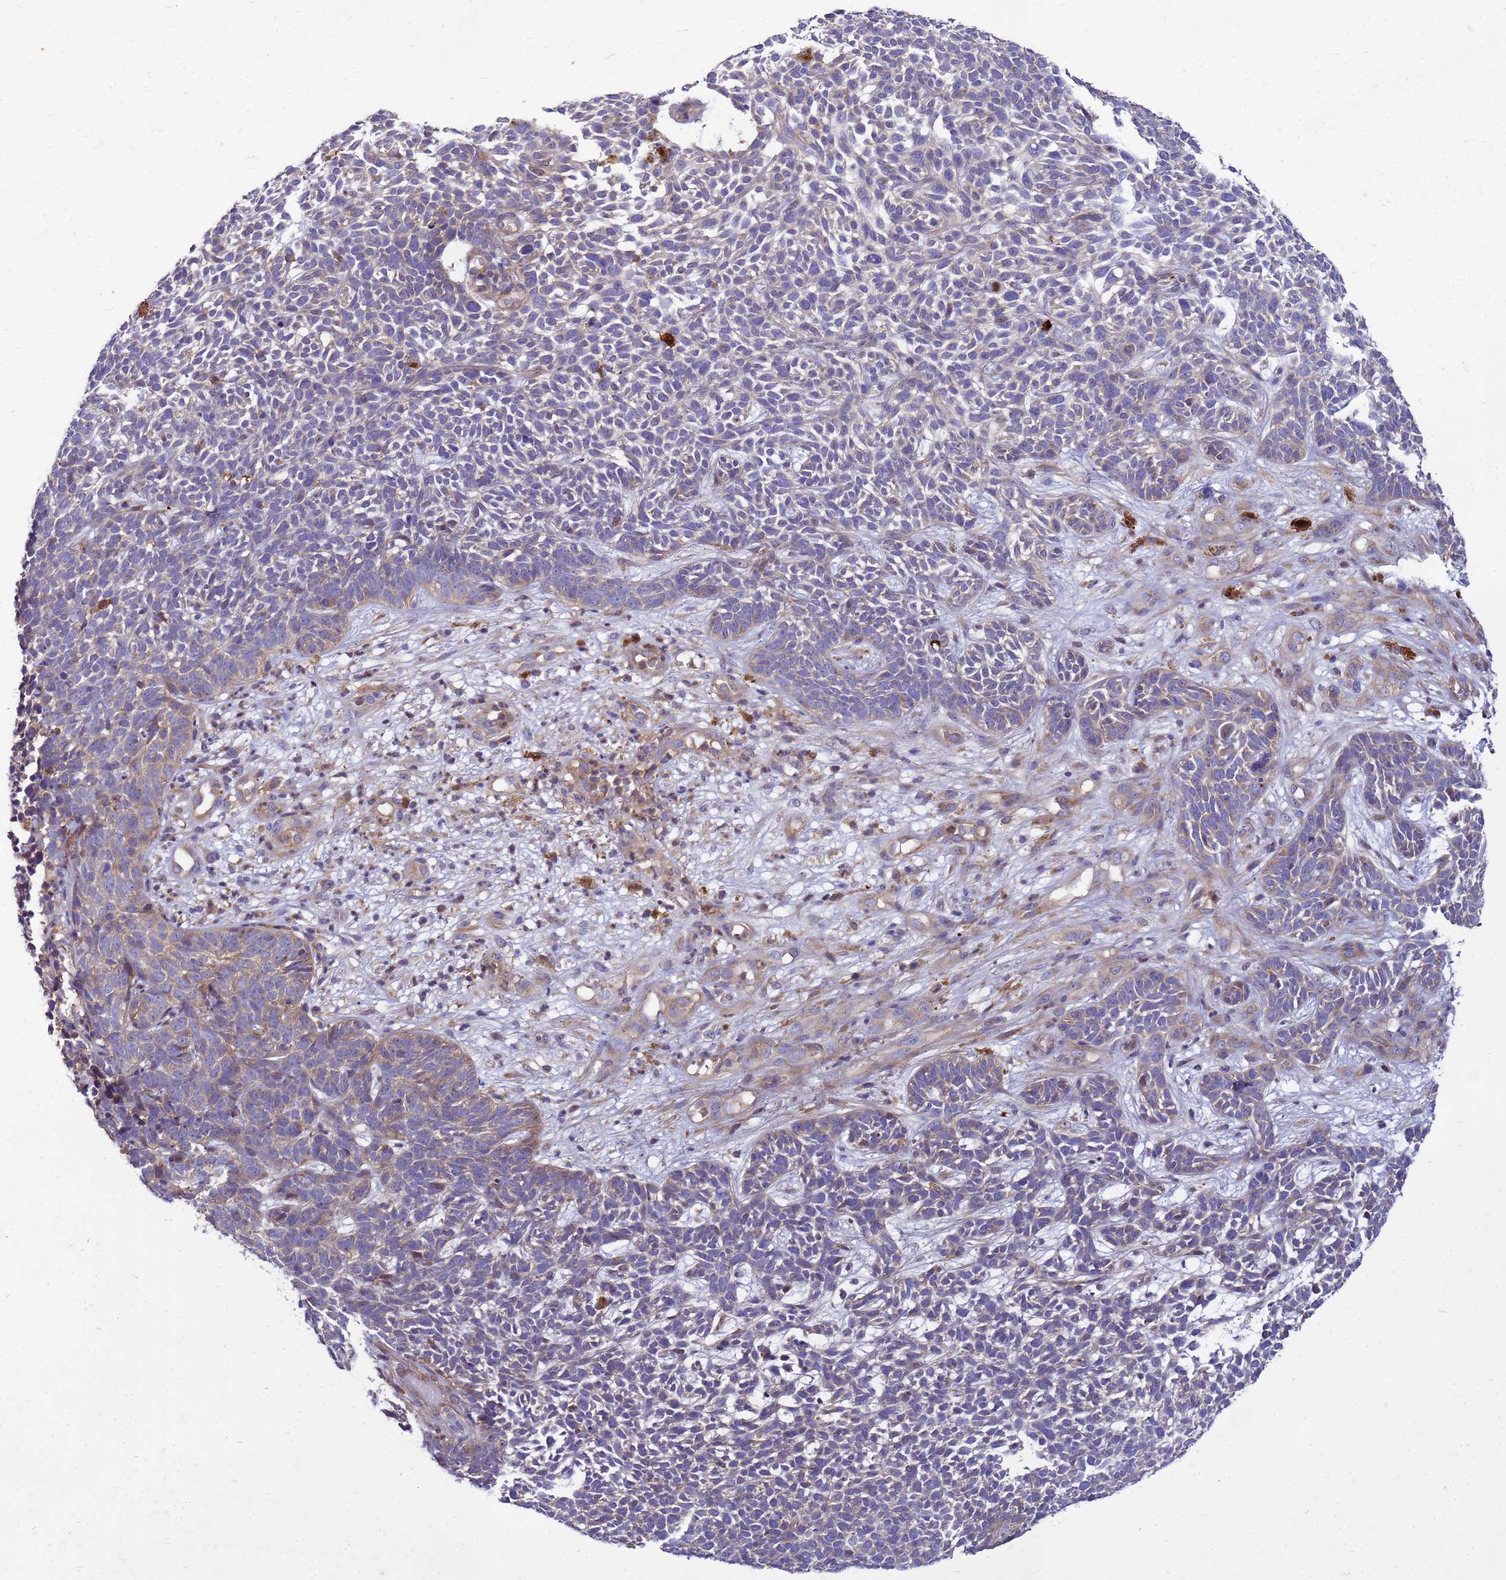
{"staining": {"intensity": "weak", "quantity": "<25%", "location": "cytoplasmic/membranous"}, "tissue": "skin cancer", "cell_type": "Tumor cells", "image_type": "cancer", "snomed": [{"axis": "morphology", "description": "Basal cell carcinoma"}, {"axis": "topography", "description": "Skin"}], "caption": "DAB immunohistochemical staining of skin cancer (basal cell carcinoma) displays no significant expression in tumor cells.", "gene": "RNF215", "patient": {"sex": "female", "age": 84}}